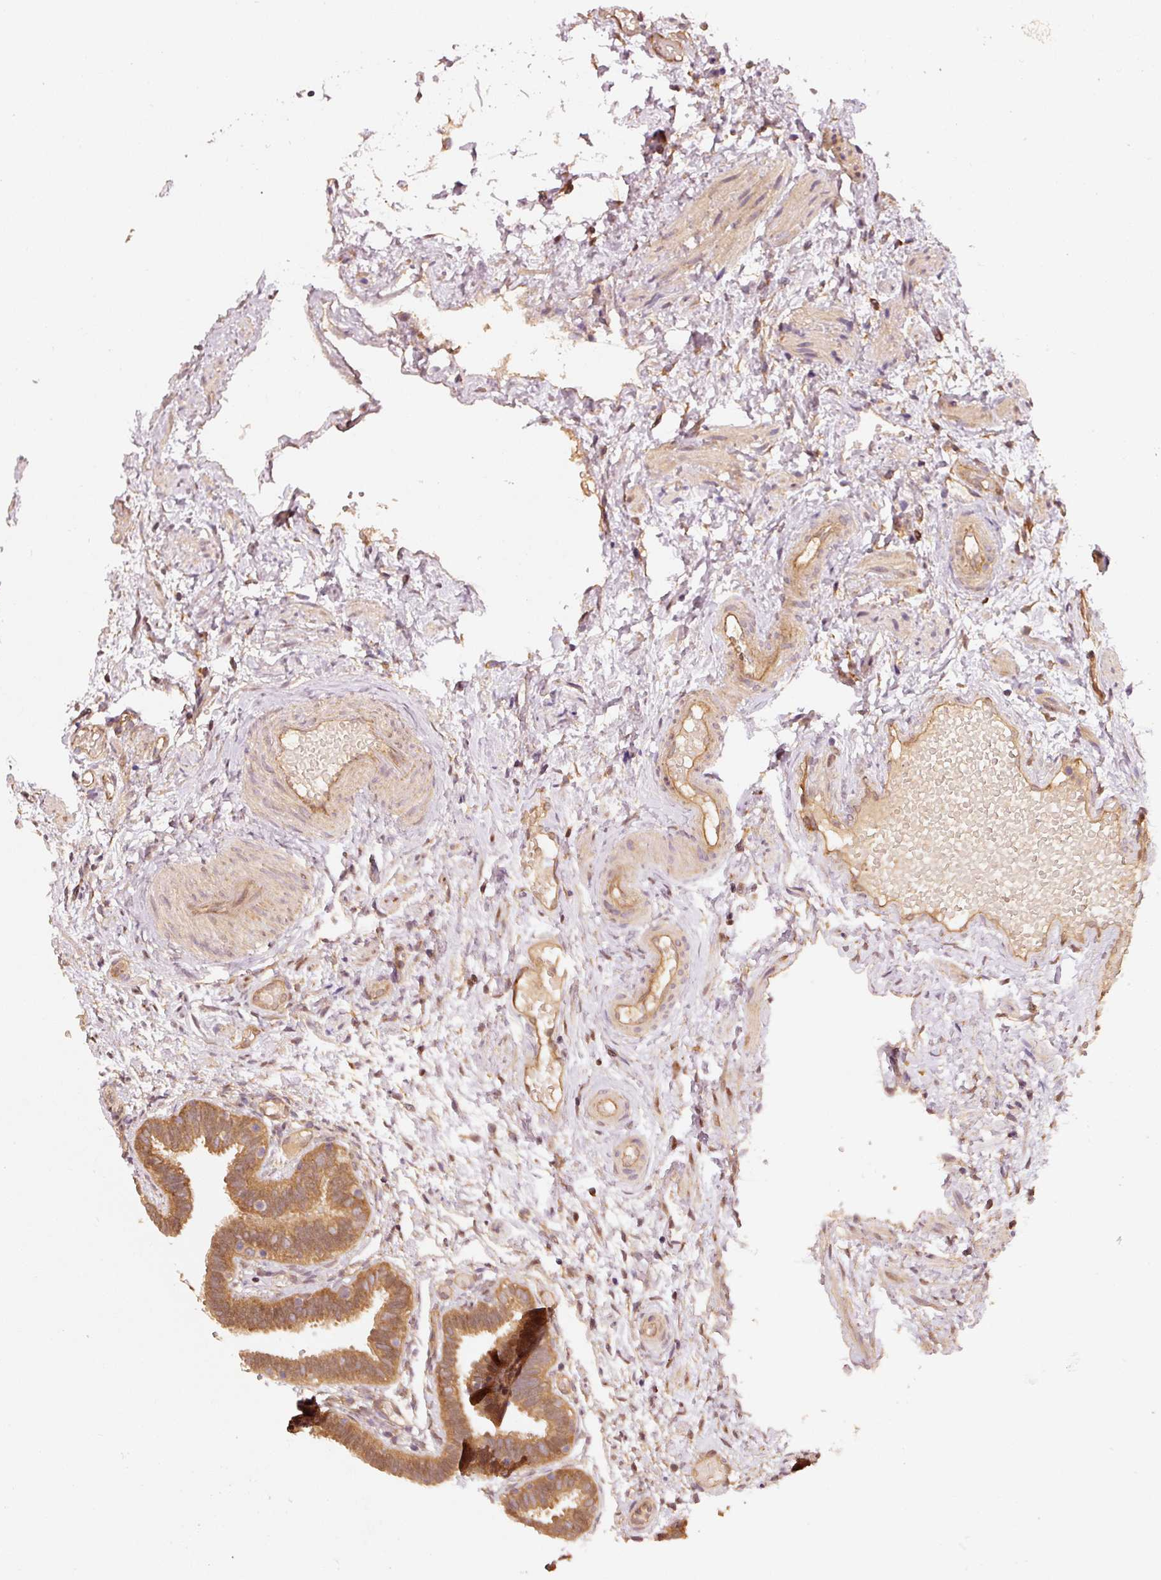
{"staining": {"intensity": "moderate", "quantity": ">75%", "location": "cytoplasmic/membranous"}, "tissue": "fallopian tube", "cell_type": "Glandular cells", "image_type": "normal", "snomed": [{"axis": "morphology", "description": "Normal tissue, NOS"}, {"axis": "topography", "description": "Fallopian tube"}], "caption": "Human fallopian tube stained with a protein marker shows moderate staining in glandular cells.", "gene": "STAU1", "patient": {"sex": "female", "age": 37}}